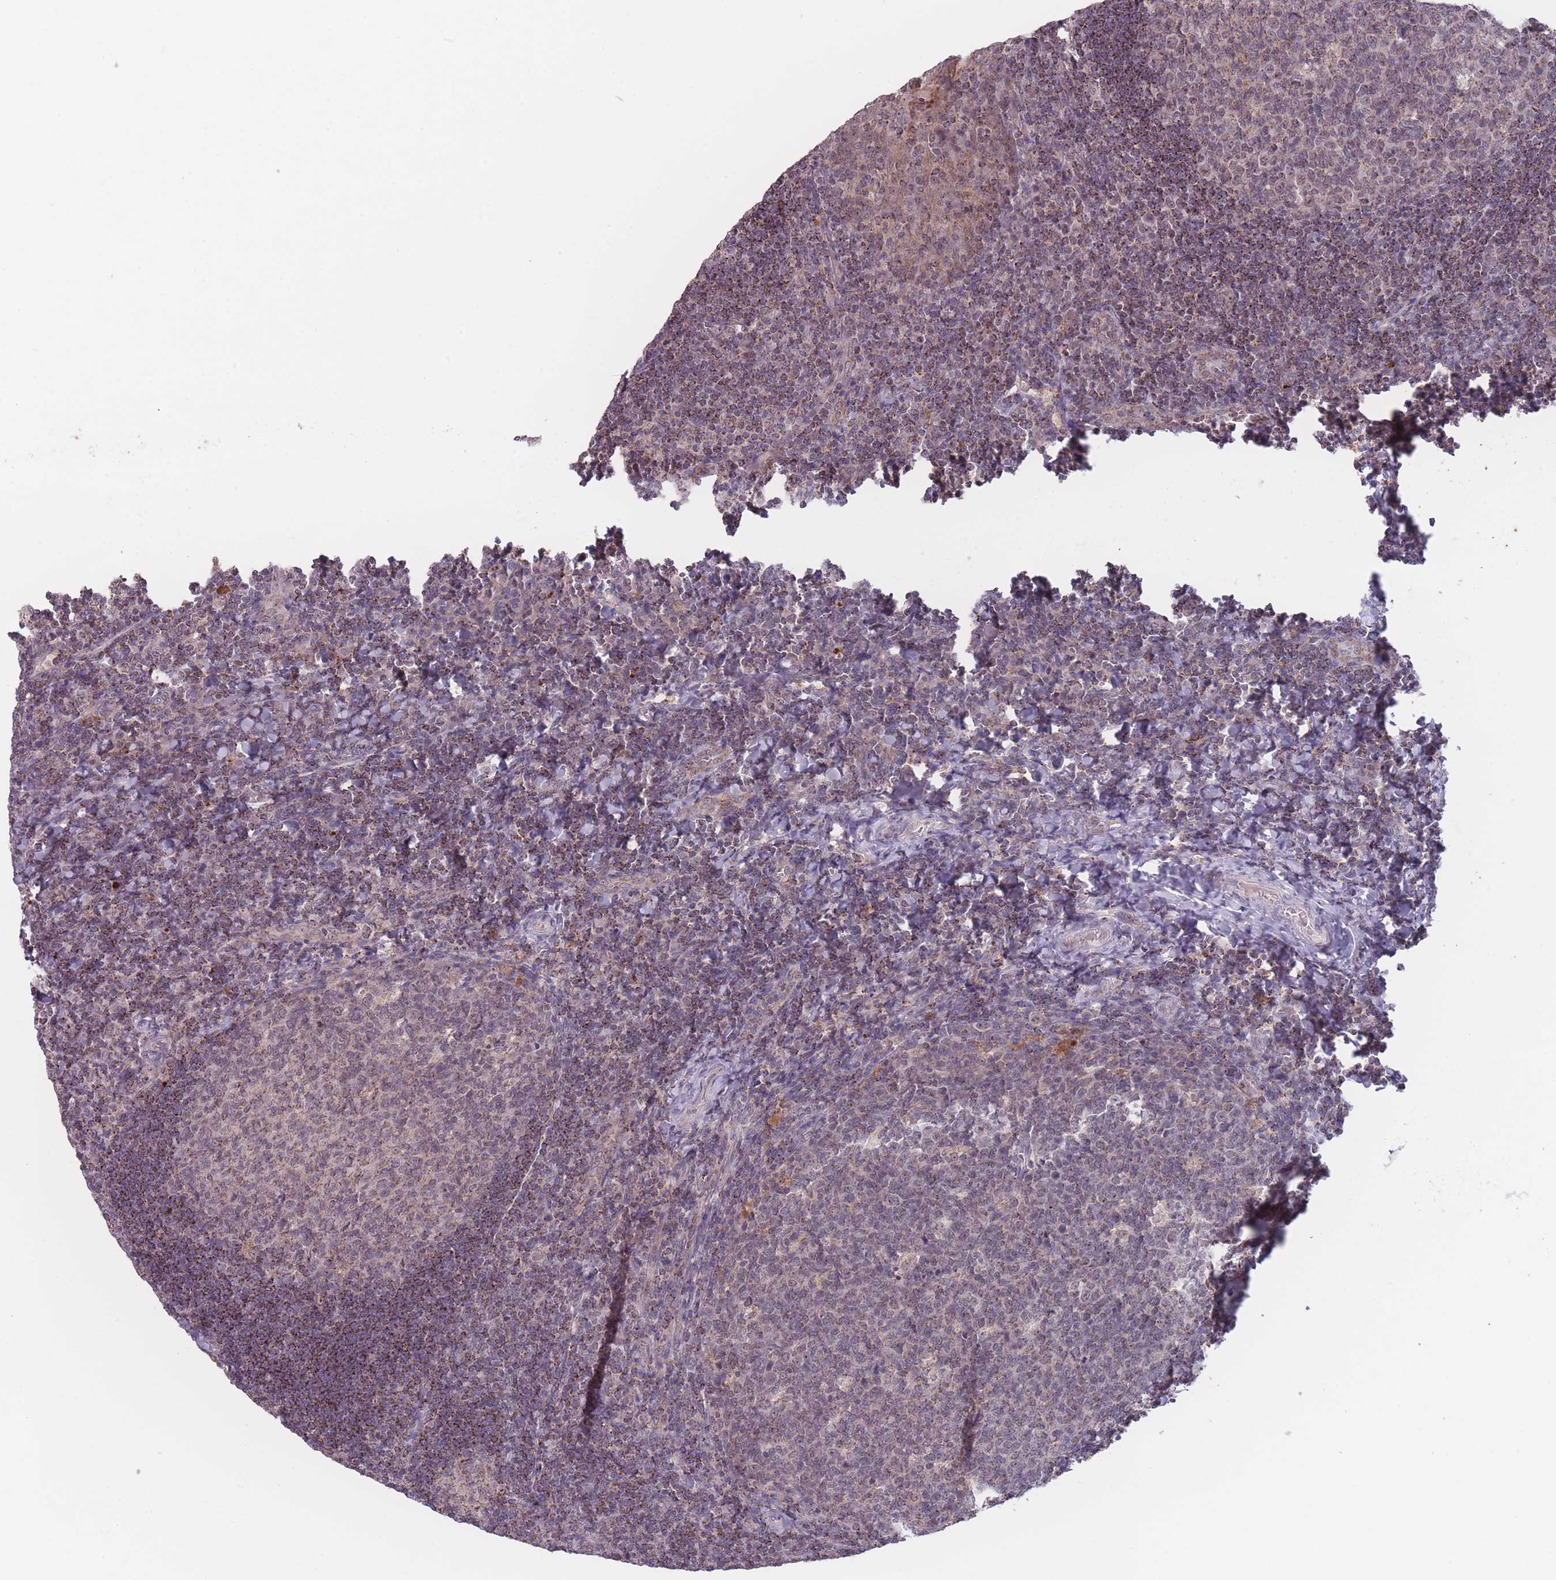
{"staining": {"intensity": "moderate", "quantity": "<25%", "location": "cytoplasmic/membranous"}, "tissue": "tonsil", "cell_type": "Germinal center cells", "image_type": "normal", "snomed": [{"axis": "morphology", "description": "Normal tissue, NOS"}, {"axis": "topography", "description": "Tonsil"}], "caption": "Immunohistochemical staining of normal human tonsil exhibits <25% levels of moderate cytoplasmic/membranous protein positivity in about <25% of germinal center cells.", "gene": "TMEM232", "patient": {"sex": "male", "age": 17}}